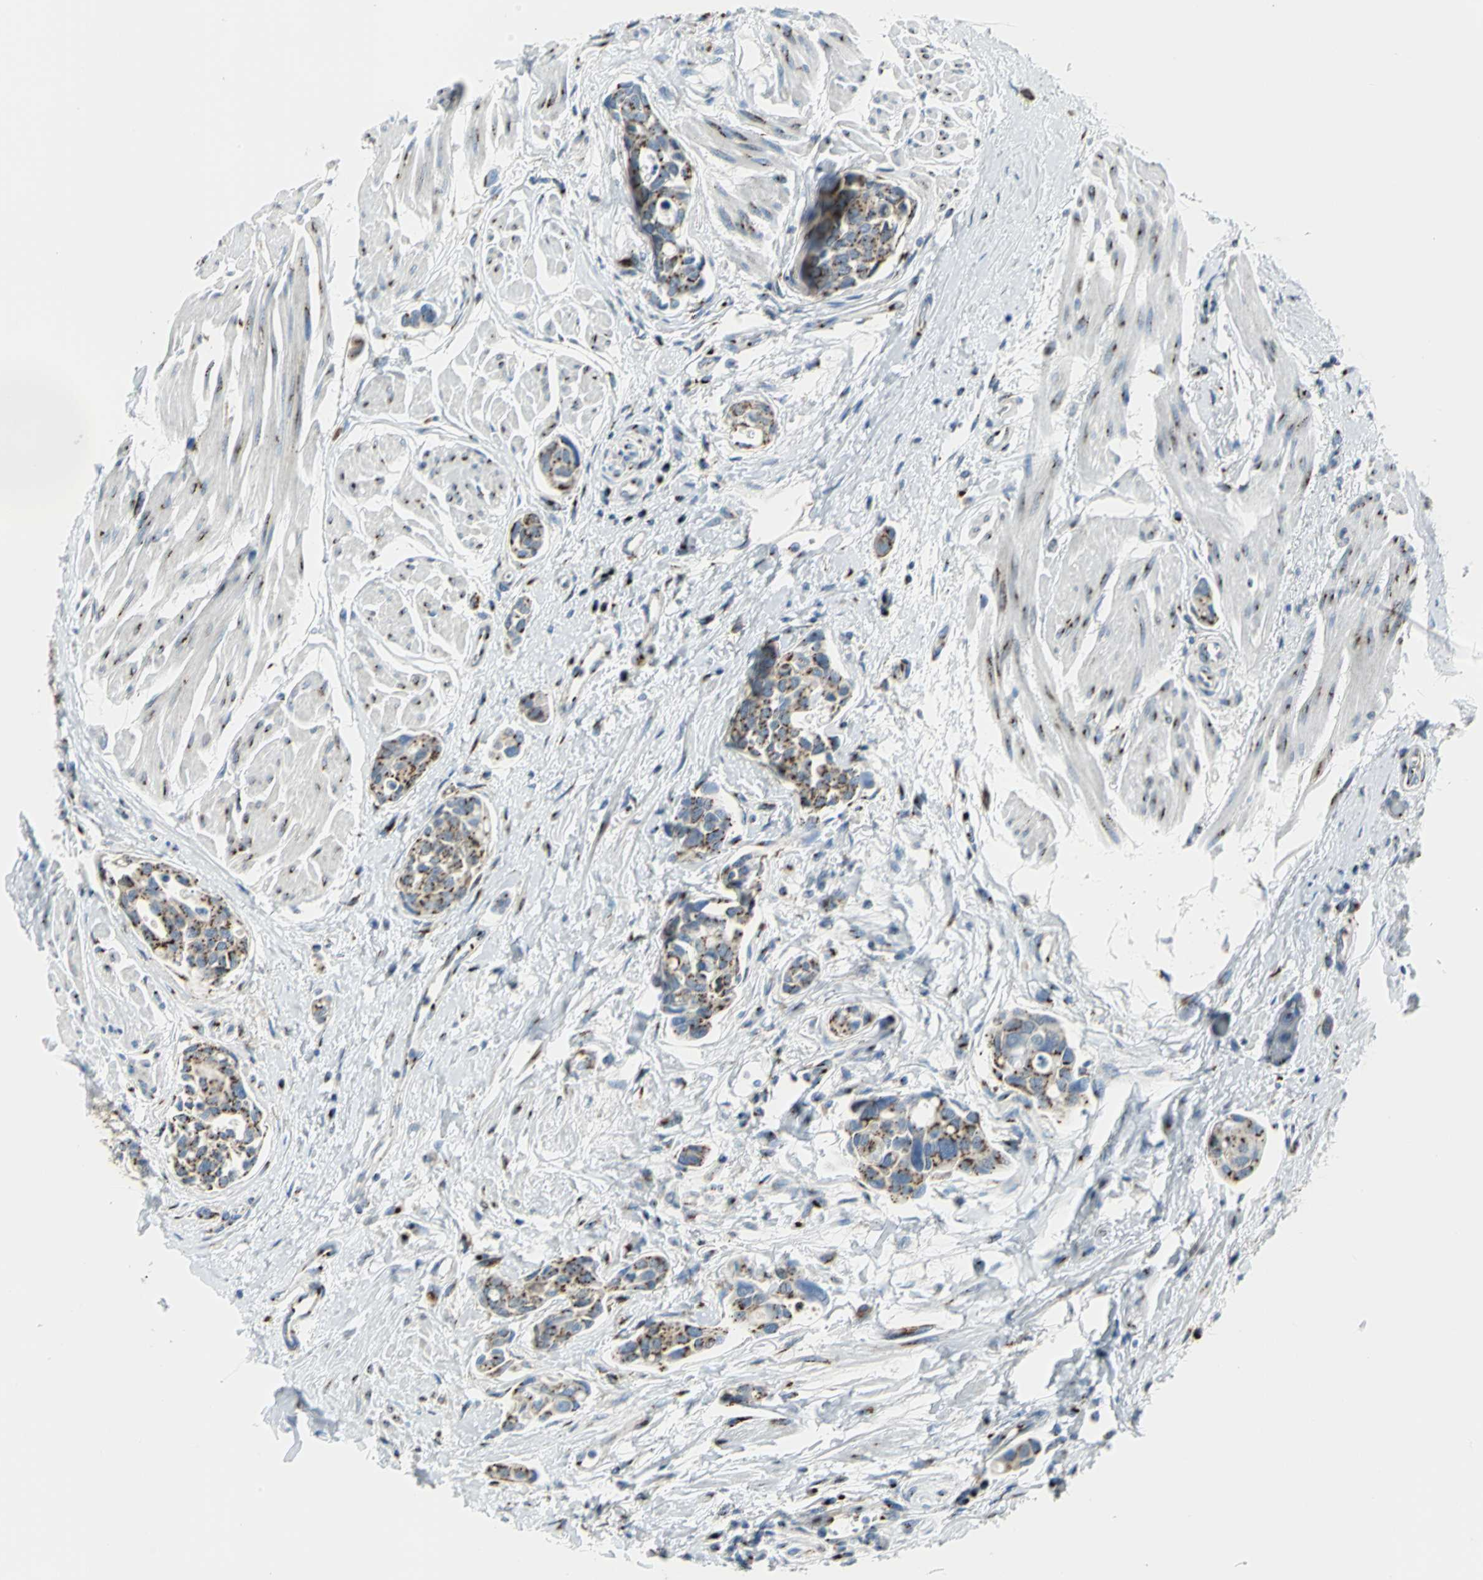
{"staining": {"intensity": "moderate", "quantity": ">75%", "location": "cytoplasmic/membranous"}, "tissue": "urothelial cancer", "cell_type": "Tumor cells", "image_type": "cancer", "snomed": [{"axis": "morphology", "description": "Urothelial carcinoma, High grade"}, {"axis": "topography", "description": "Urinary bladder"}], "caption": "About >75% of tumor cells in human urothelial carcinoma (high-grade) display moderate cytoplasmic/membranous protein staining as visualized by brown immunohistochemical staining.", "gene": "GPR3", "patient": {"sex": "male", "age": 78}}